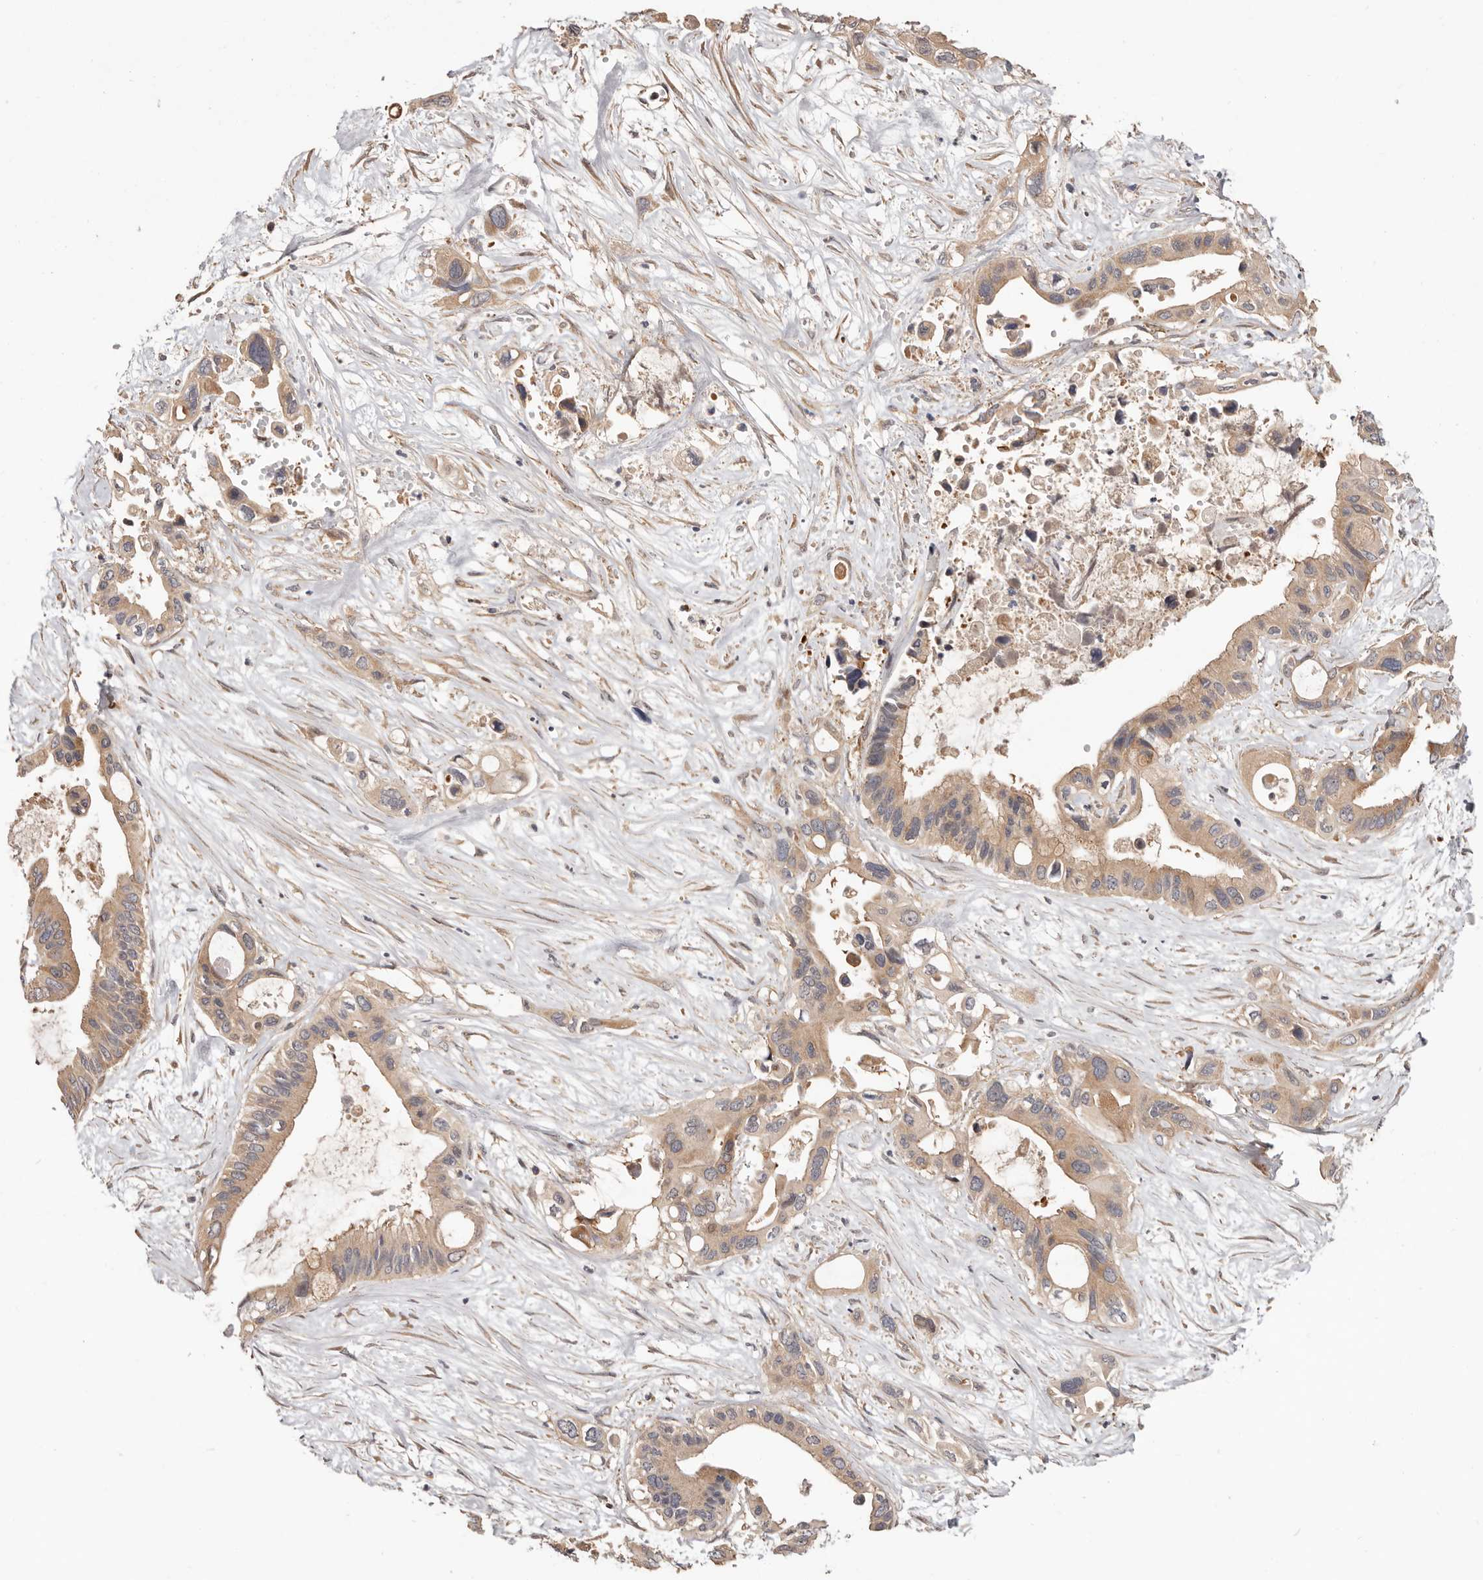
{"staining": {"intensity": "weak", "quantity": ">75%", "location": "cytoplasmic/membranous"}, "tissue": "pancreatic cancer", "cell_type": "Tumor cells", "image_type": "cancer", "snomed": [{"axis": "morphology", "description": "Adenocarcinoma, NOS"}, {"axis": "topography", "description": "Pancreas"}], "caption": "A brown stain labels weak cytoplasmic/membranous expression of a protein in adenocarcinoma (pancreatic) tumor cells. (IHC, brightfield microscopy, high magnification).", "gene": "USP33", "patient": {"sex": "male", "age": 66}}